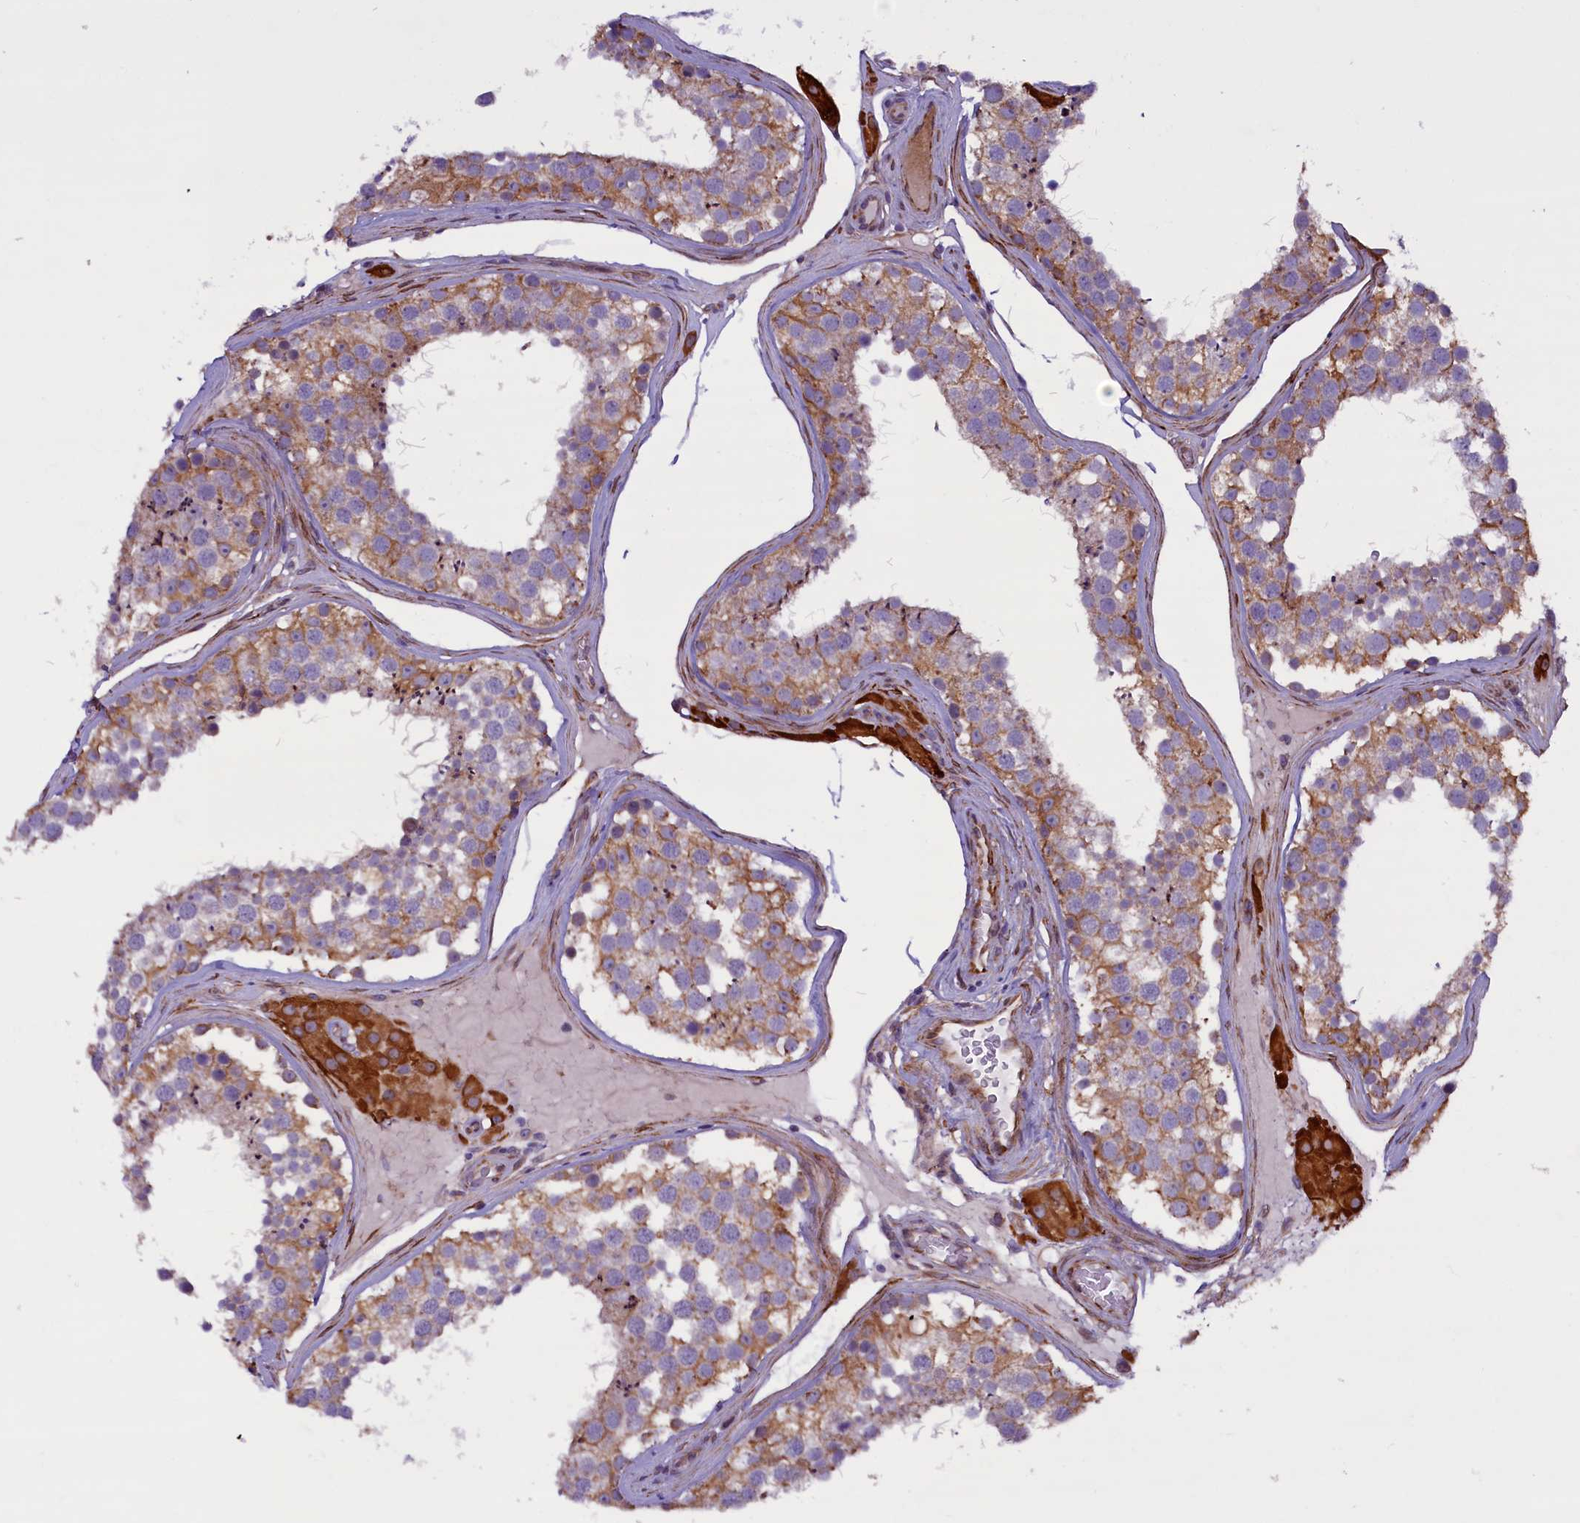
{"staining": {"intensity": "moderate", "quantity": ">75%", "location": "cytoplasmic/membranous"}, "tissue": "testis", "cell_type": "Cells in seminiferous ducts", "image_type": "normal", "snomed": [{"axis": "morphology", "description": "Normal tissue, NOS"}, {"axis": "topography", "description": "Testis"}], "caption": "This image reveals immunohistochemistry staining of normal testis, with medium moderate cytoplasmic/membranous staining in approximately >75% of cells in seminiferous ducts.", "gene": "MIEF2", "patient": {"sex": "male", "age": 46}}